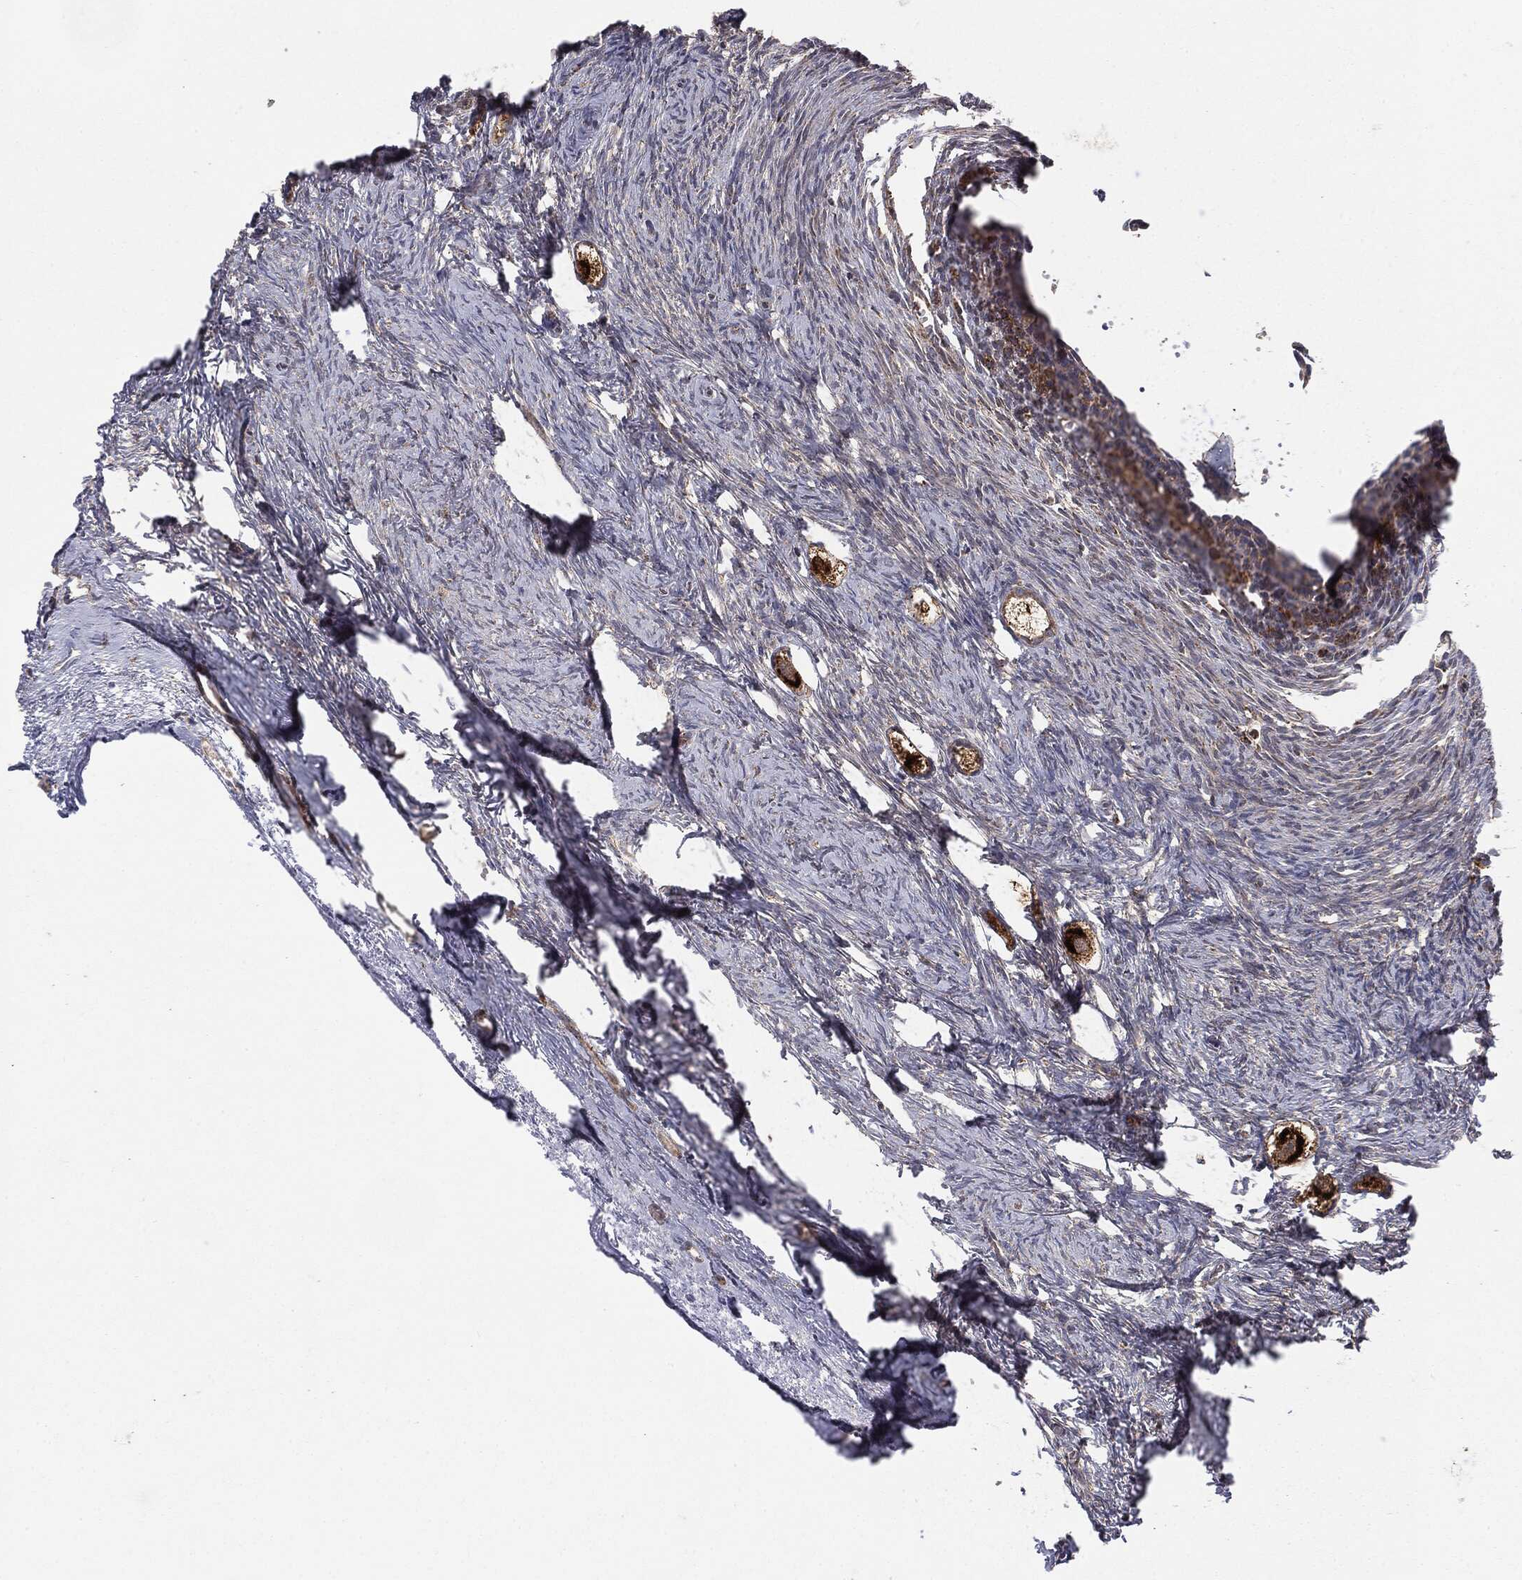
{"staining": {"intensity": "strong", "quantity": ">75%", "location": "cytoplasmic/membranous"}, "tissue": "ovary", "cell_type": "Follicle cells", "image_type": "normal", "snomed": [{"axis": "morphology", "description": "Normal tissue, NOS"}, {"axis": "topography", "description": "Ovary"}], "caption": "Protein staining displays strong cytoplasmic/membranous expression in approximately >75% of follicle cells in unremarkable ovary. The staining was performed using DAB (3,3'-diaminobenzidine), with brown indicating positive protein expression. Nuclei are stained blue with hematoxylin.", "gene": "MTOR", "patient": {"sex": "female", "age": 27}}